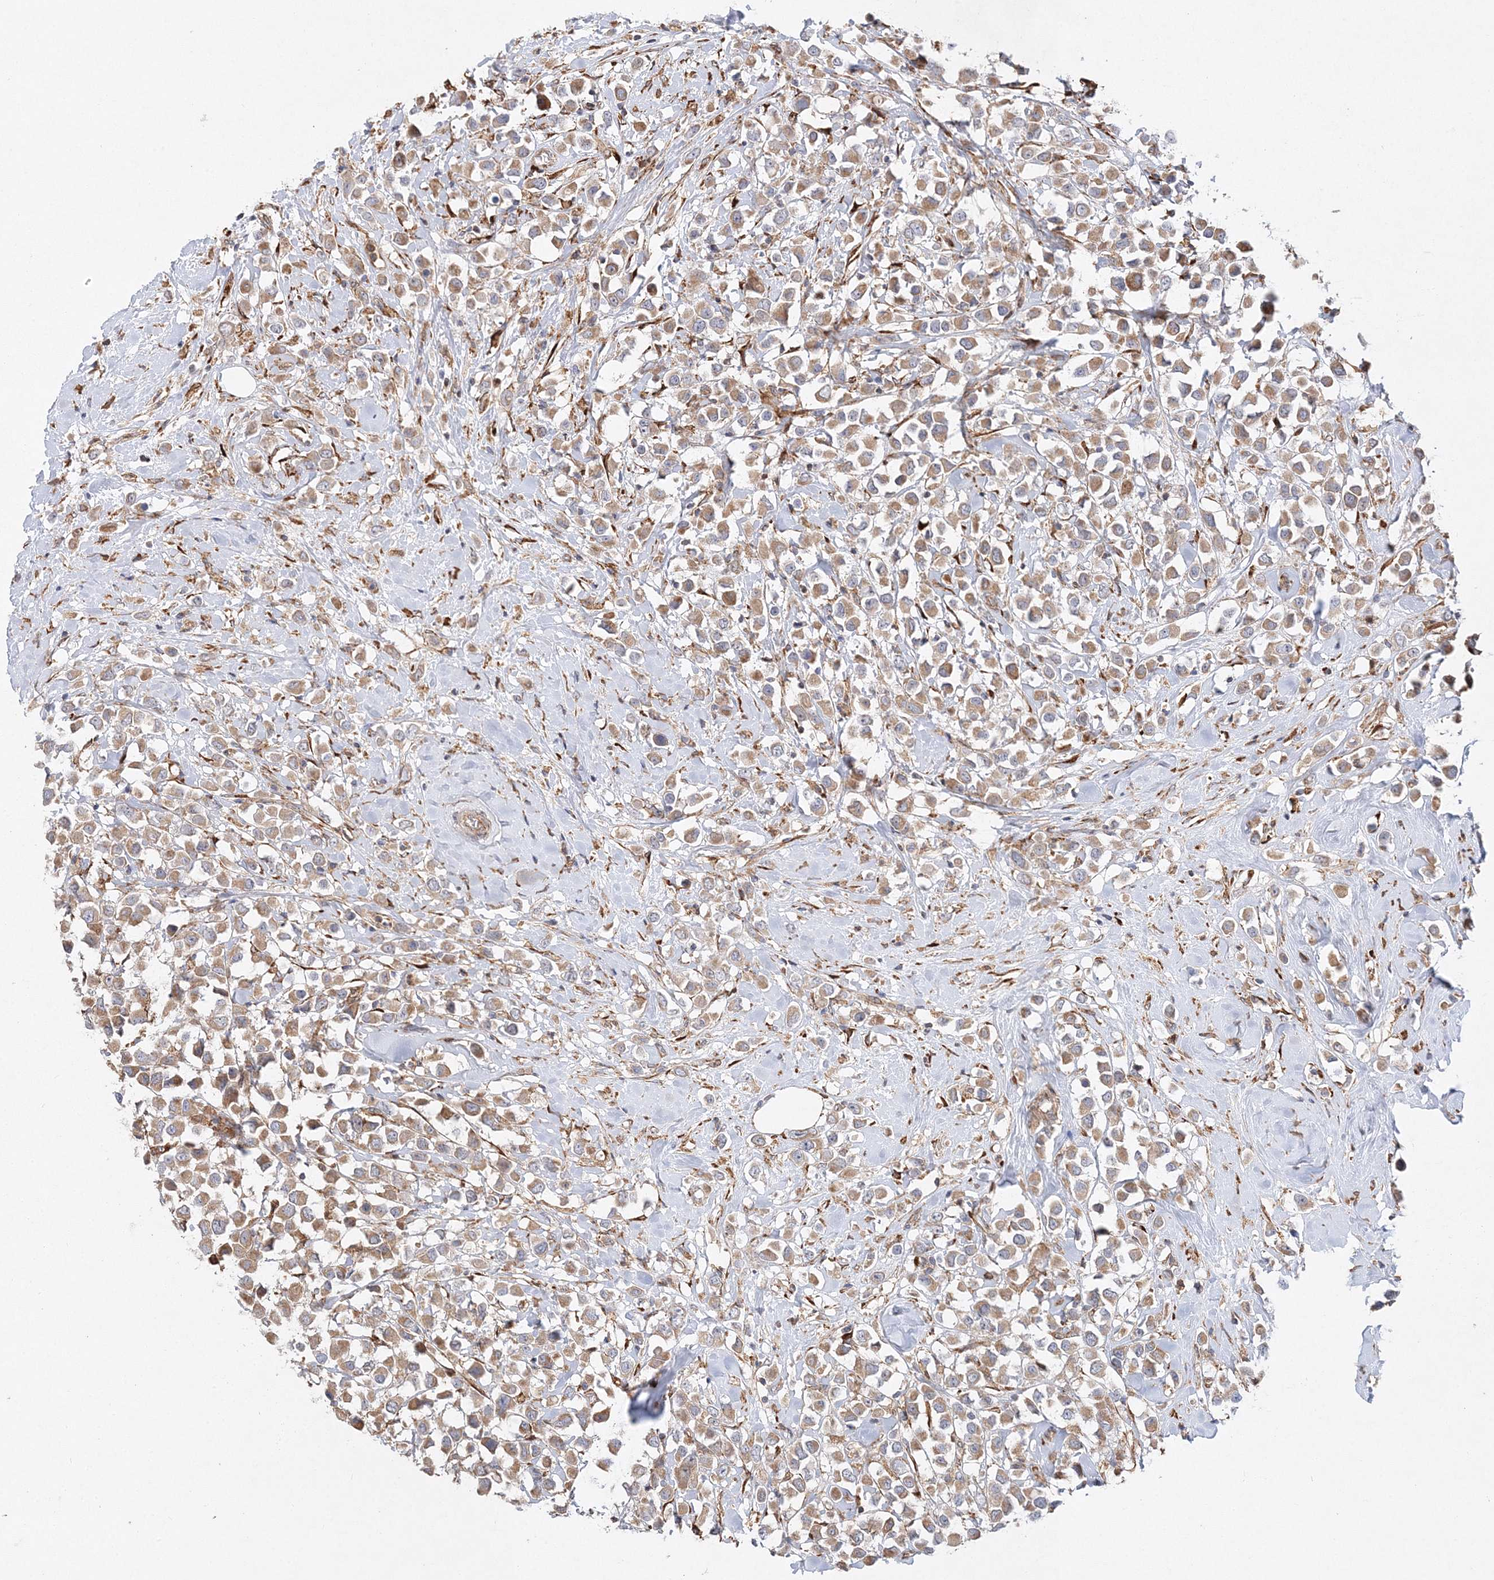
{"staining": {"intensity": "moderate", "quantity": ">75%", "location": "cytoplasmic/membranous"}, "tissue": "breast cancer", "cell_type": "Tumor cells", "image_type": "cancer", "snomed": [{"axis": "morphology", "description": "Duct carcinoma"}, {"axis": "topography", "description": "Breast"}], "caption": "Tumor cells exhibit medium levels of moderate cytoplasmic/membranous positivity in about >75% of cells in breast cancer. Nuclei are stained in blue.", "gene": "ZFYVE16", "patient": {"sex": "female", "age": 61}}